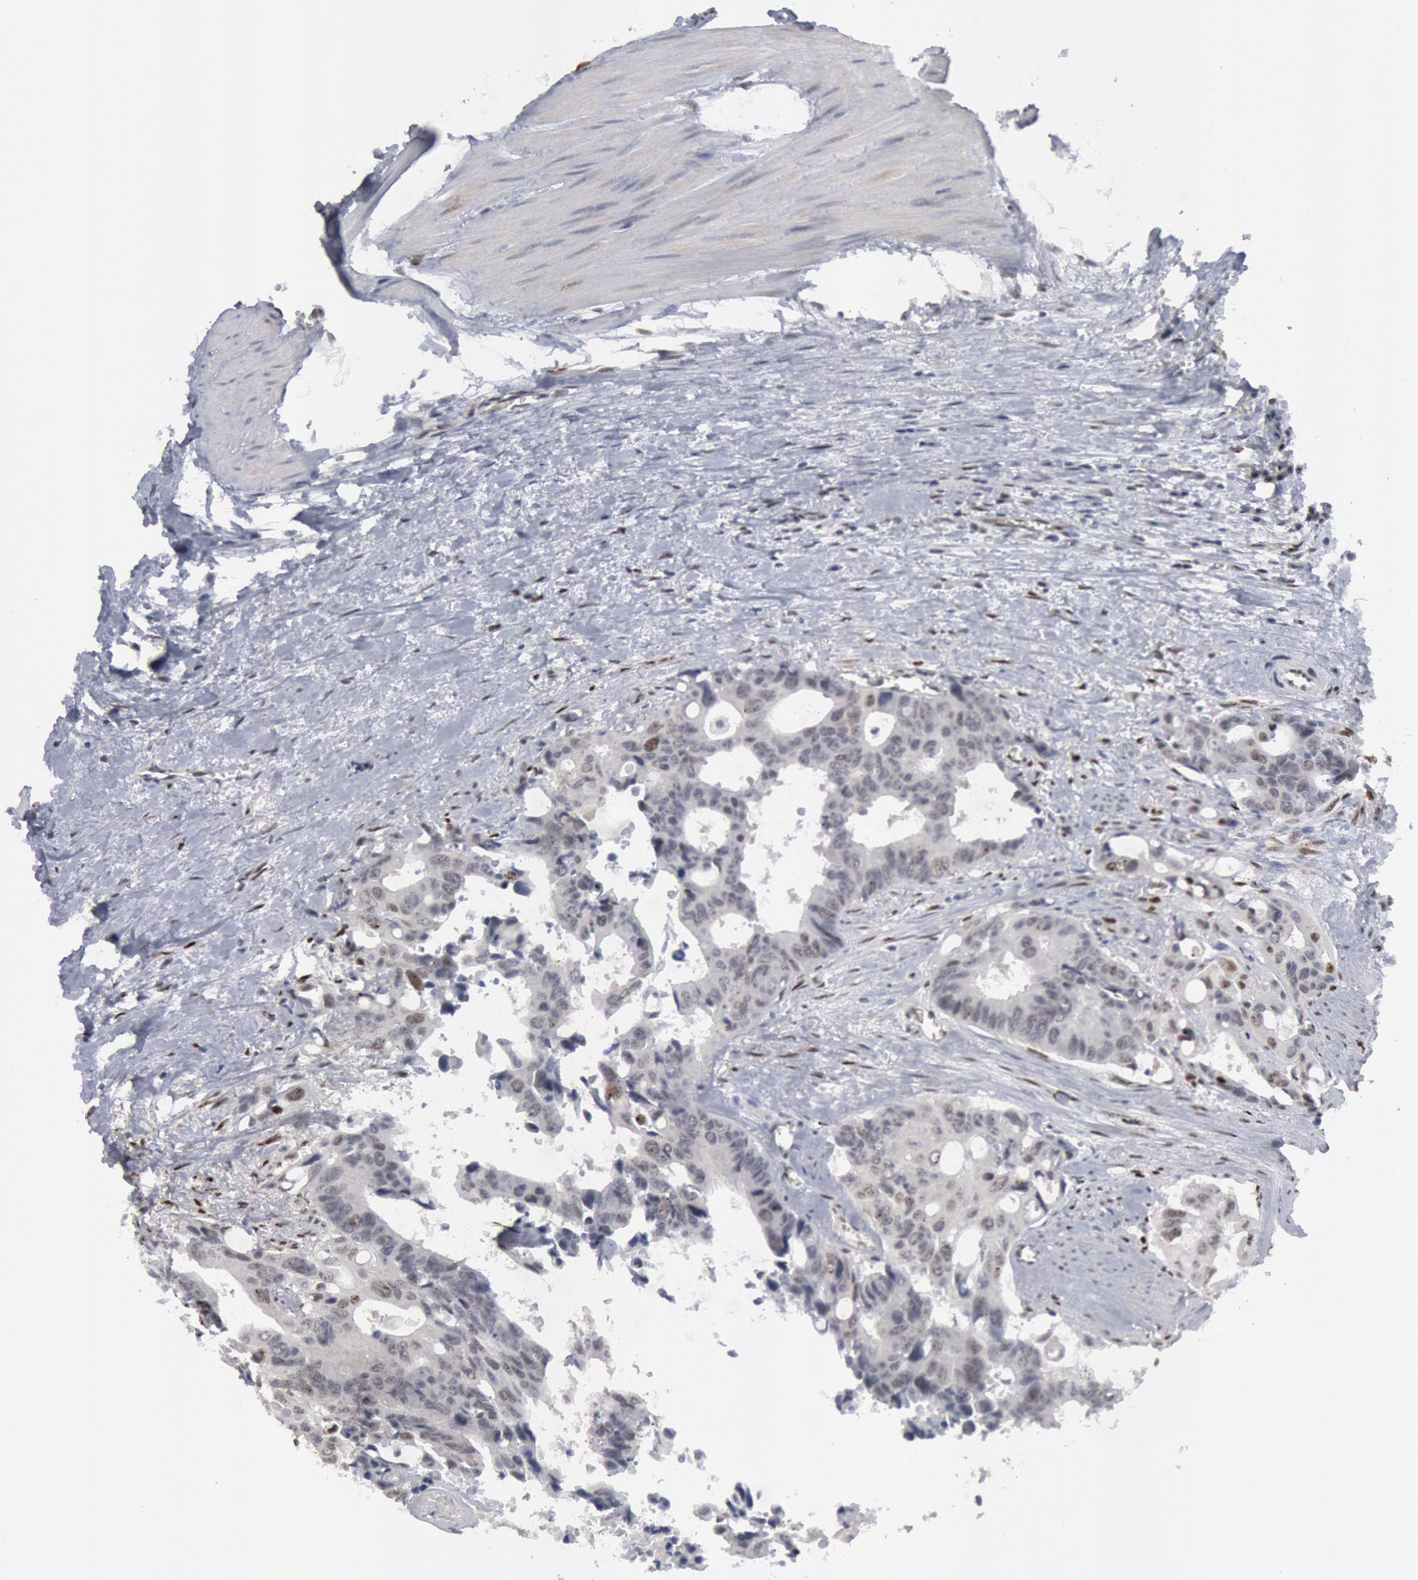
{"staining": {"intensity": "weak", "quantity": "<25%", "location": "nuclear"}, "tissue": "colorectal cancer", "cell_type": "Tumor cells", "image_type": "cancer", "snomed": [{"axis": "morphology", "description": "Adenocarcinoma, NOS"}, {"axis": "topography", "description": "Rectum"}], "caption": "The immunohistochemistry micrograph has no significant positivity in tumor cells of colorectal adenocarcinoma tissue.", "gene": "FOXO1", "patient": {"sex": "male", "age": 76}}